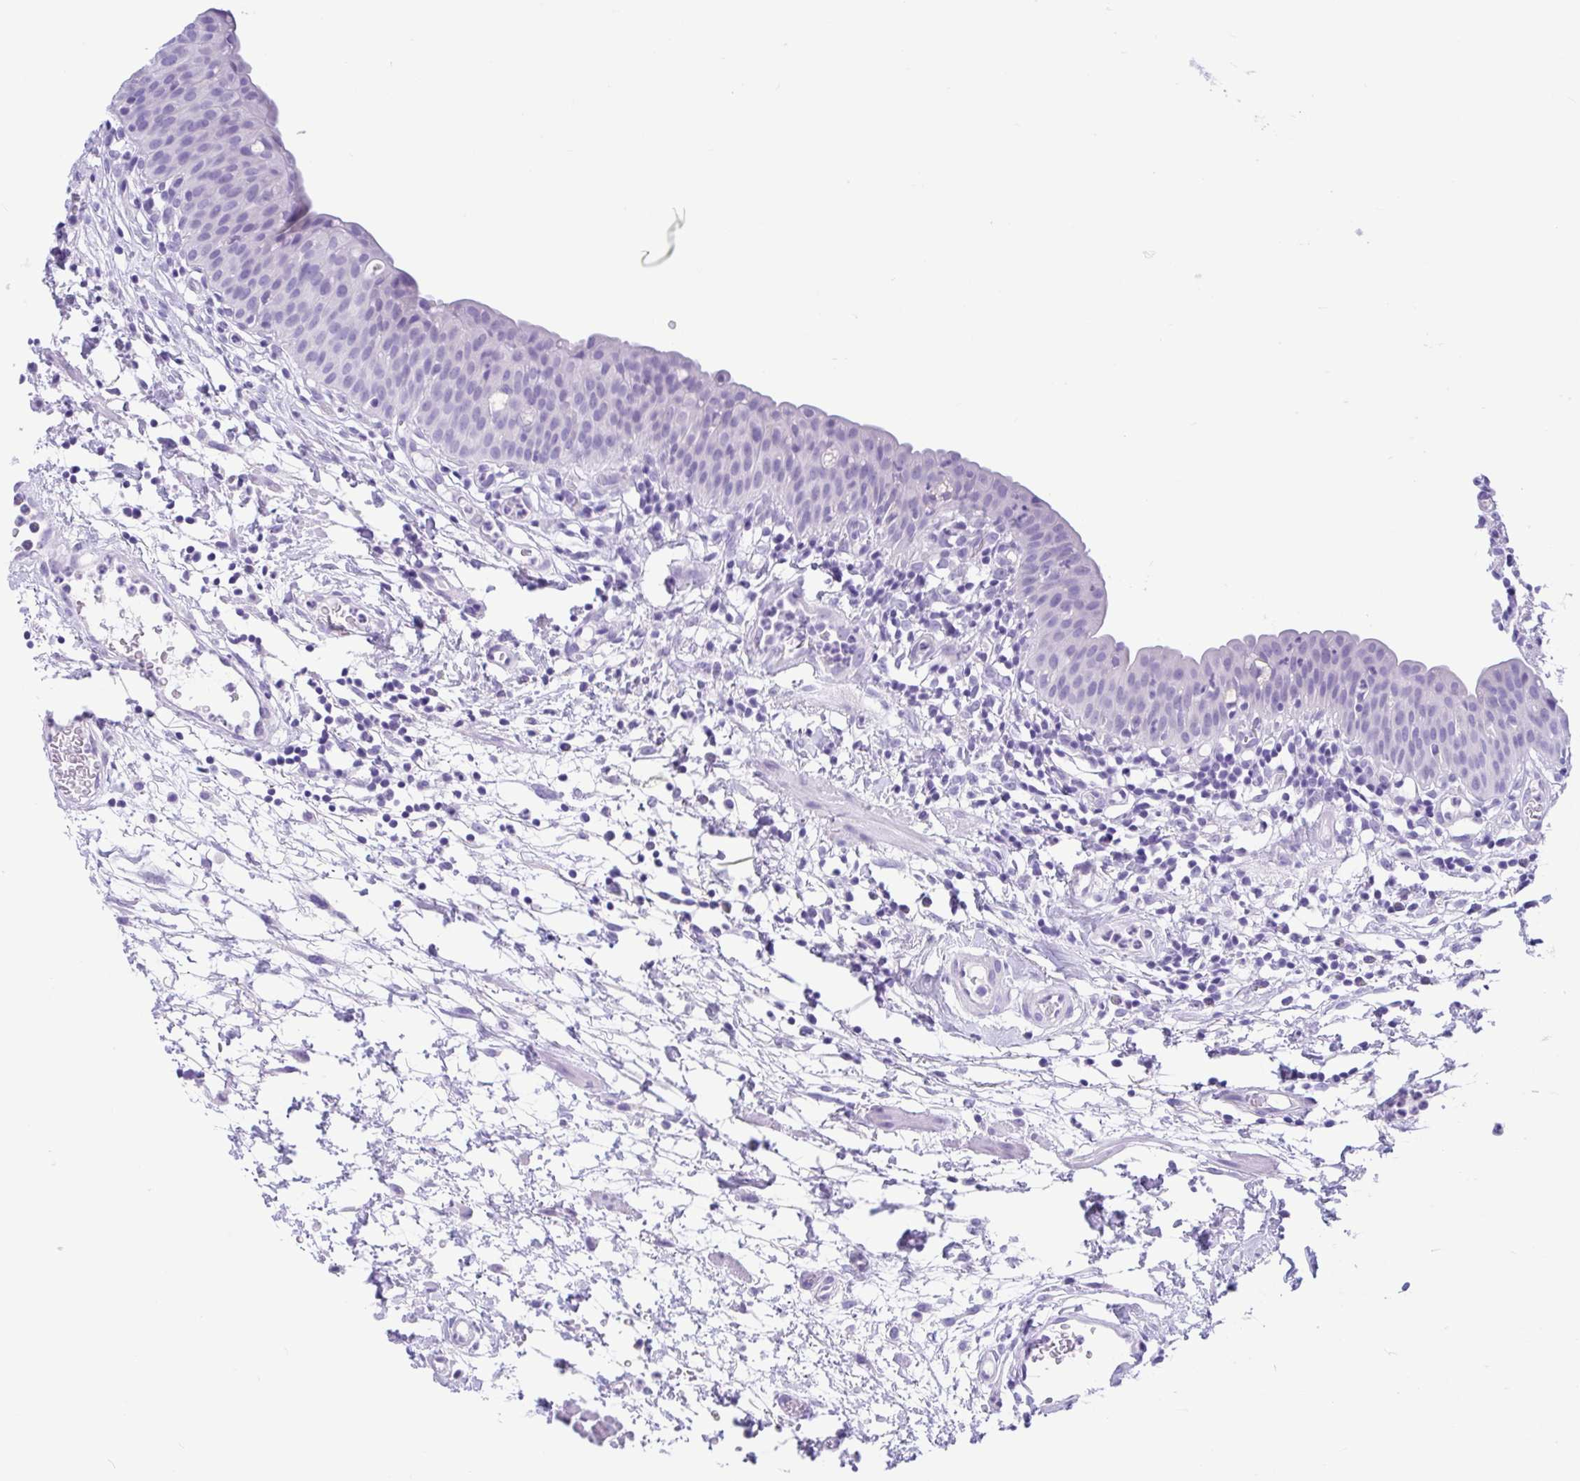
{"staining": {"intensity": "negative", "quantity": "none", "location": "none"}, "tissue": "urinary bladder", "cell_type": "Urothelial cells", "image_type": "normal", "snomed": [{"axis": "morphology", "description": "Normal tissue, NOS"}, {"axis": "morphology", "description": "Inflammation, NOS"}, {"axis": "topography", "description": "Urinary bladder"}], "caption": "Urothelial cells are negative for brown protein staining in unremarkable urinary bladder. The staining is performed using DAB brown chromogen with nuclei counter-stained in using hematoxylin.", "gene": "ENSG00000274792", "patient": {"sex": "male", "age": 57}}